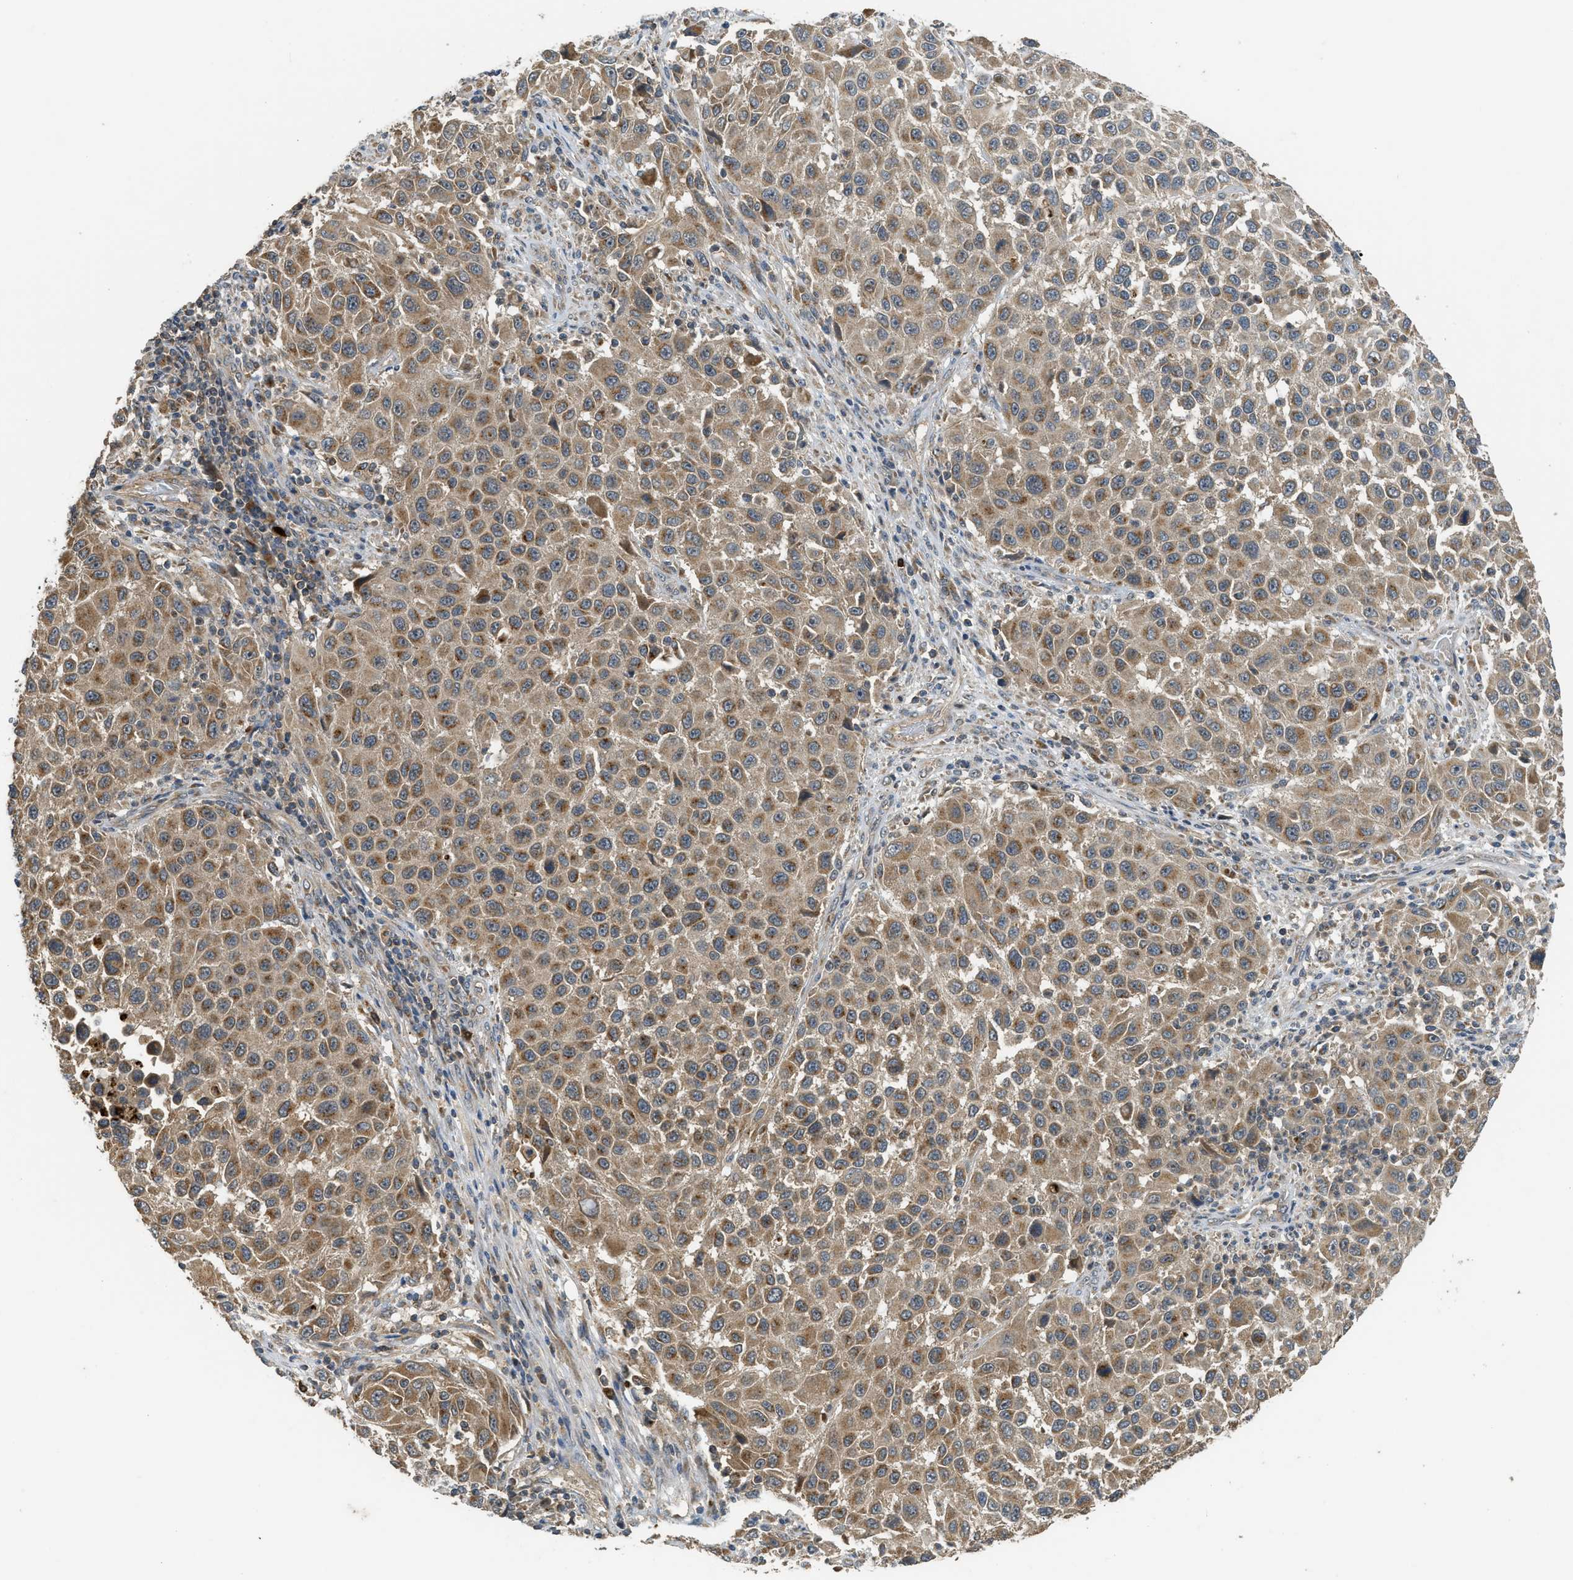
{"staining": {"intensity": "moderate", "quantity": ">75%", "location": "cytoplasmic/membranous"}, "tissue": "melanoma", "cell_type": "Tumor cells", "image_type": "cancer", "snomed": [{"axis": "morphology", "description": "Malignant melanoma, Metastatic site"}, {"axis": "topography", "description": "Lymph node"}], "caption": "The image reveals staining of malignant melanoma (metastatic site), revealing moderate cytoplasmic/membranous protein expression (brown color) within tumor cells.", "gene": "STARD3", "patient": {"sex": "male", "age": 61}}